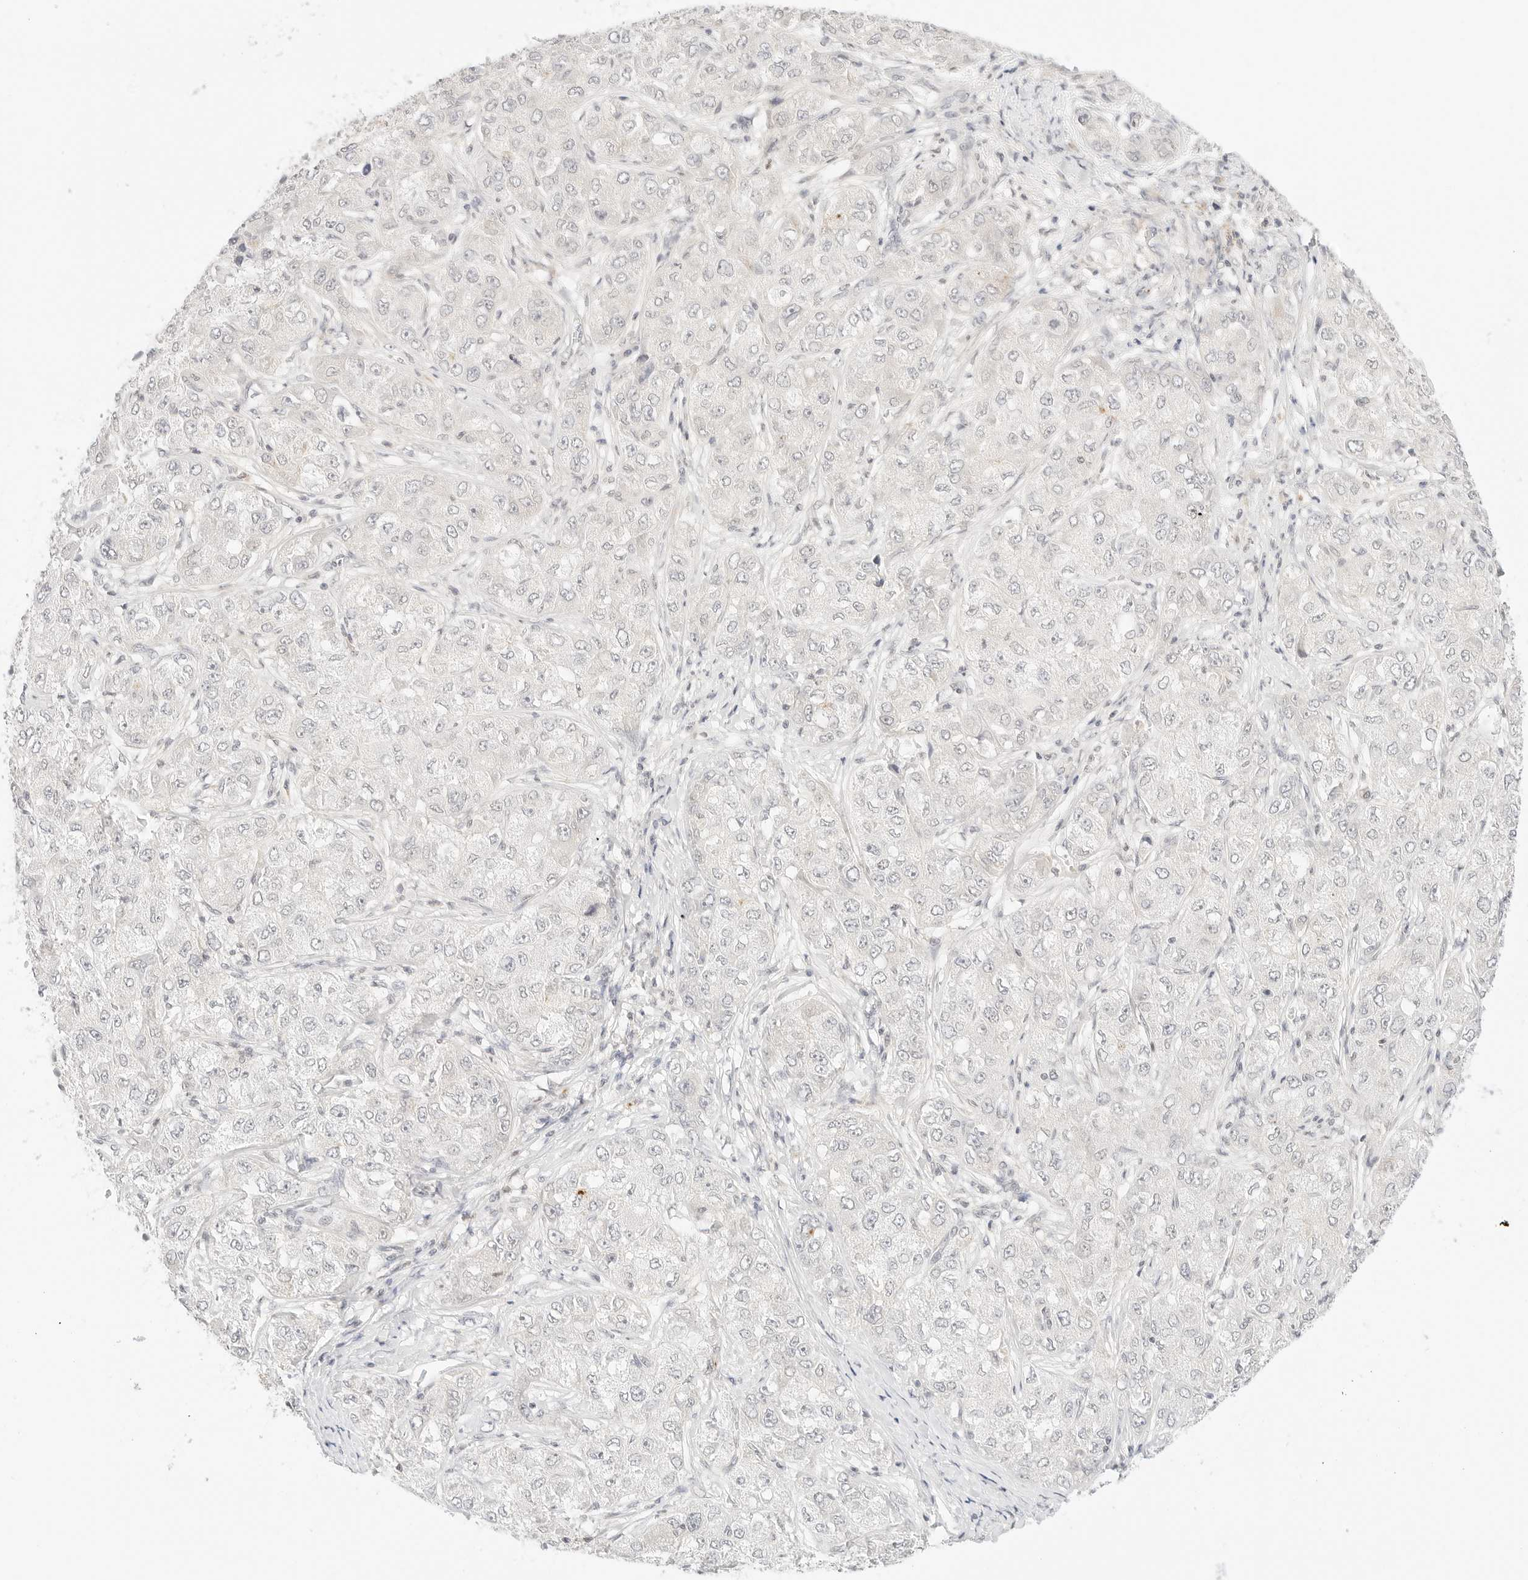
{"staining": {"intensity": "negative", "quantity": "none", "location": "none"}, "tissue": "liver cancer", "cell_type": "Tumor cells", "image_type": "cancer", "snomed": [{"axis": "morphology", "description": "Carcinoma, Hepatocellular, NOS"}, {"axis": "topography", "description": "Liver"}], "caption": "Immunohistochemical staining of human liver cancer (hepatocellular carcinoma) reveals no significant expression in tumor cells. The staining was performed using DAB to visualize the protein expression in brown, while the nuclei were stained in blue with hematoxylin (Magnification: 20x).", "gene": "GNAS", "patient": {"sex": "male", "age": 80}}